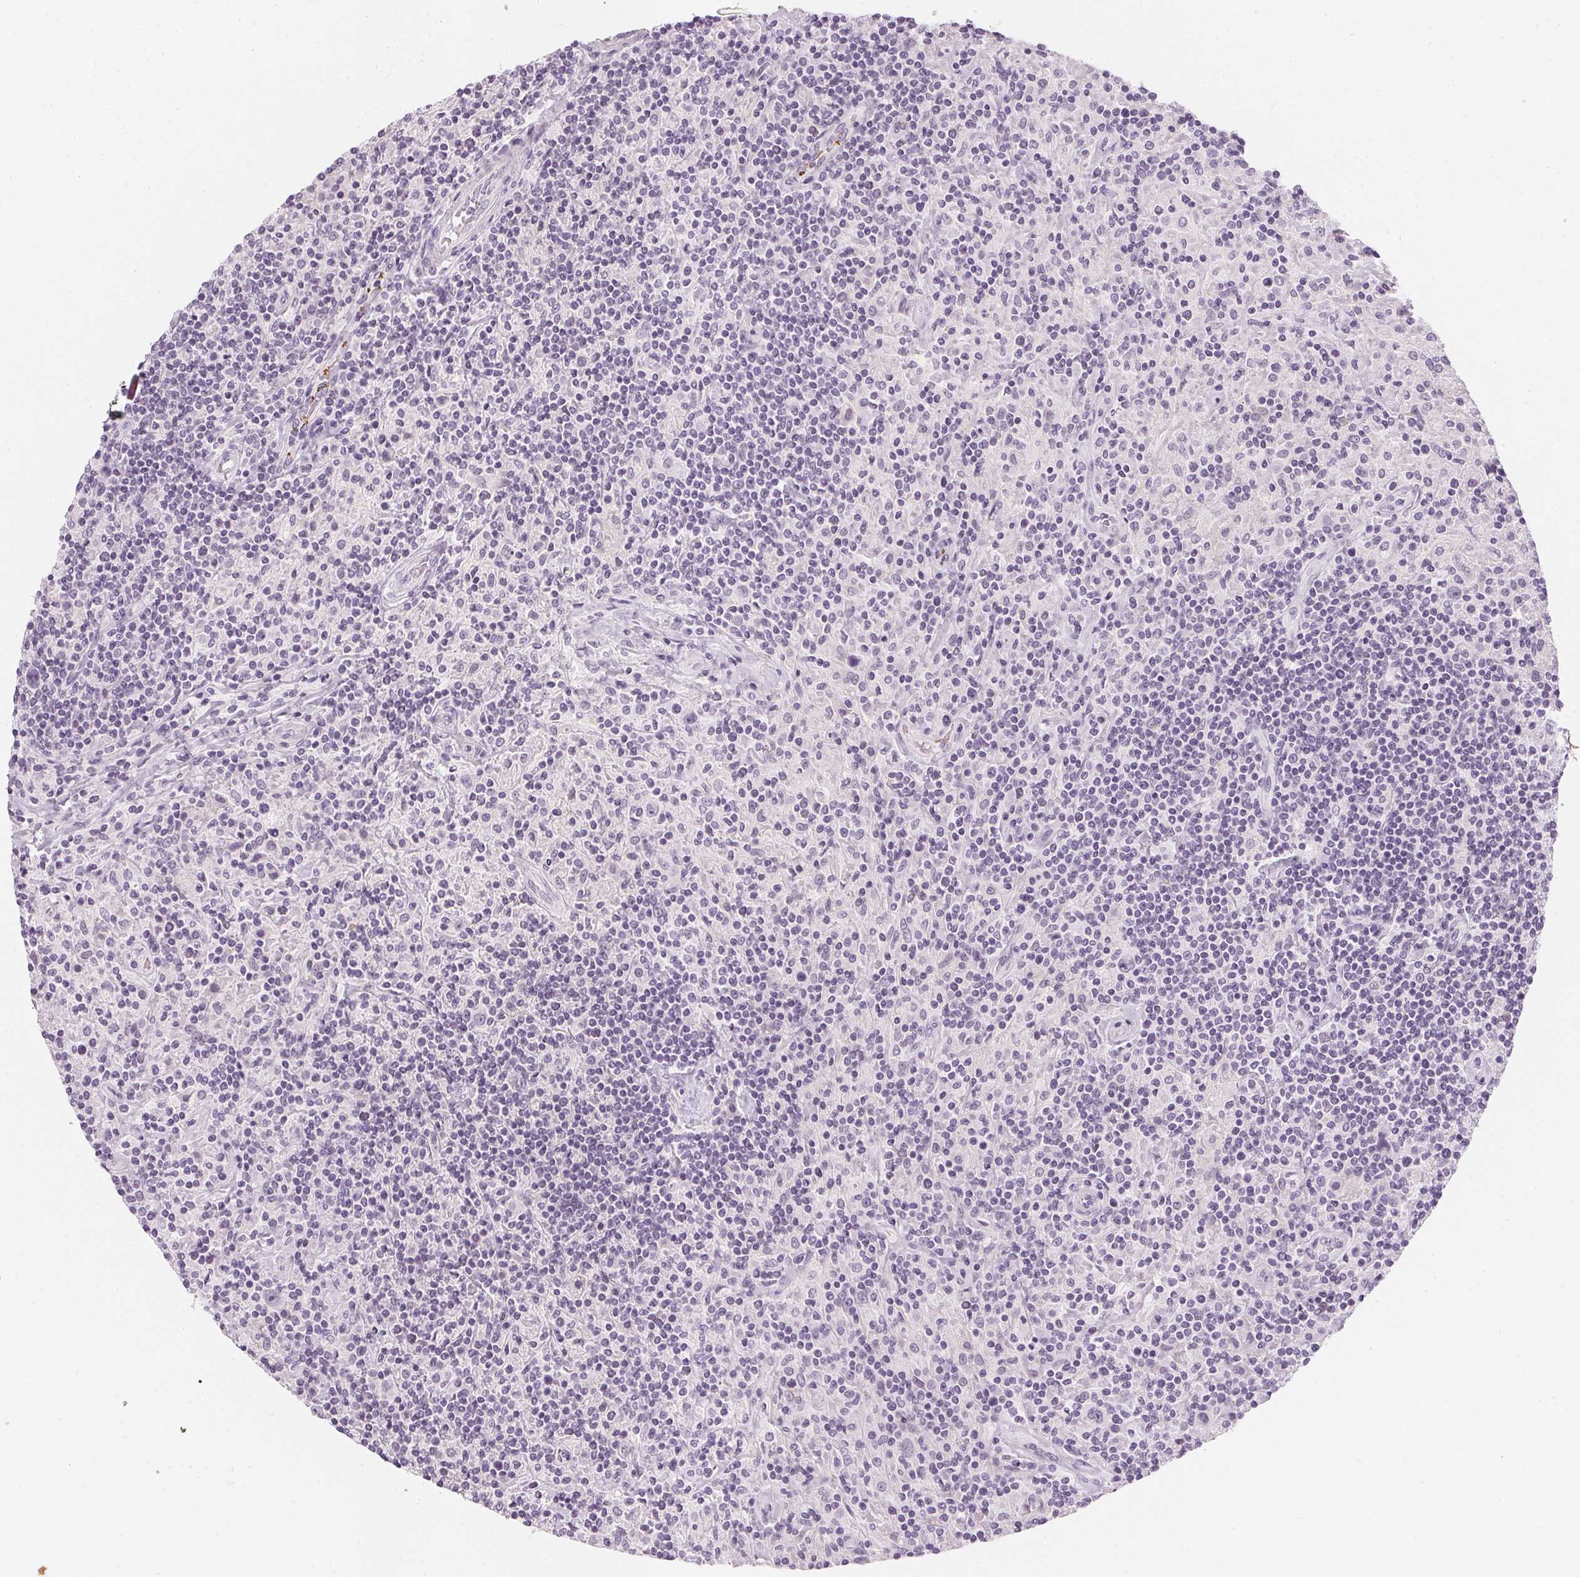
{"staining": {"intensity": "negative", "quantity": "none", "location": "none"}, "tissue": "lymphoma", "cell_type": "Tumor cells", "image_type": "cancer", "snomed": [{"axis": "morphology", "description": "Hodgkin's disease, NOS"}, {"axis": "topography", "description": "Lymph node"}], "caption": "IHC of lymphoma demonstrates no staining in tumor cells.", "gene": "CHST4", "patient": {"sex": "male", "age": 70}}